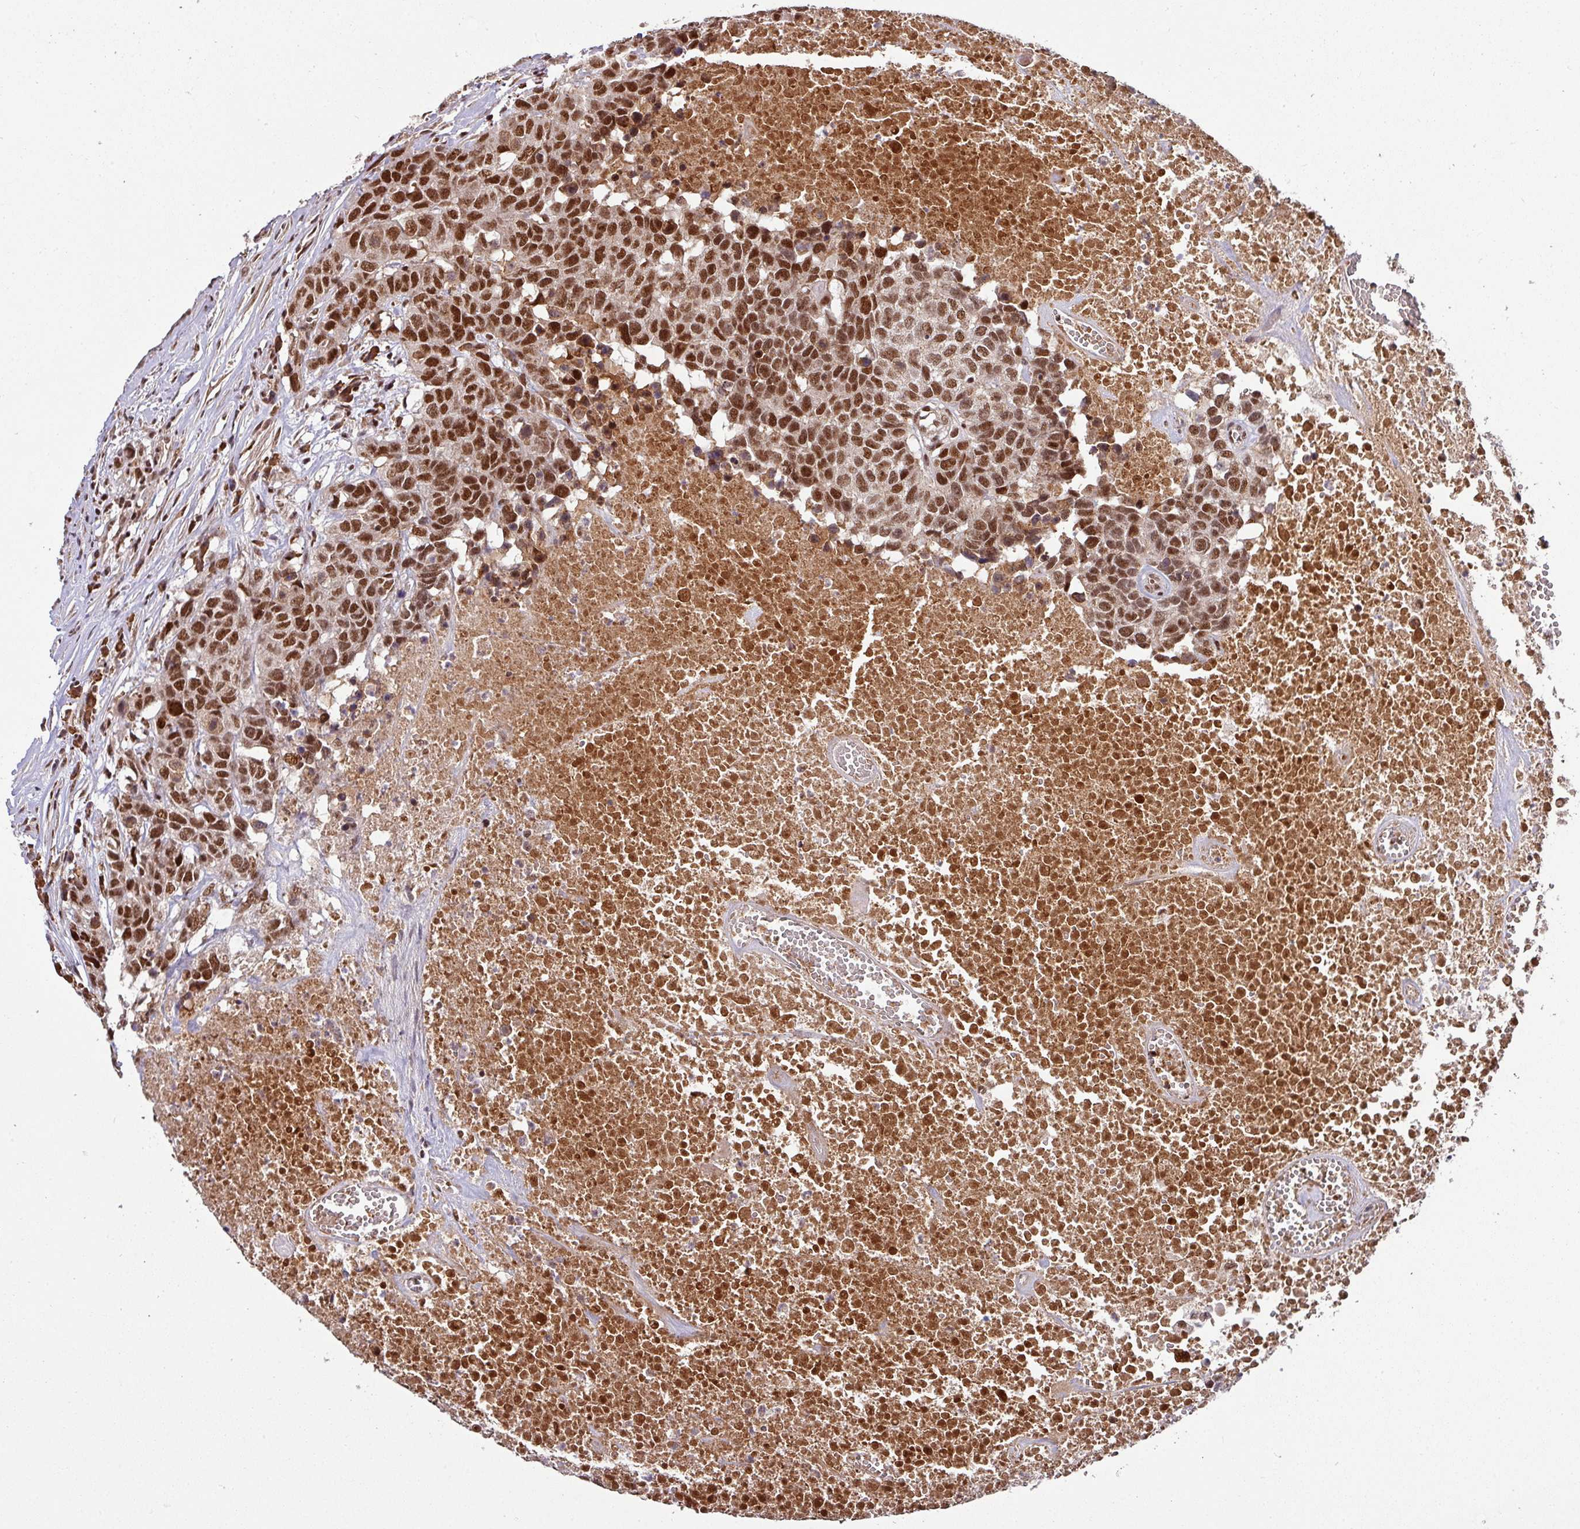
{"staining": {"intensity": "strong", "quantity": ">75%", "location": "nuclear"}, "tissue": "head and neck cancer", "cell_type": "Tumor cells", "image_type": "cancer", "snomed": [{"axis": "morphology", "description": "Squamous cell carcinoma, NOS"}, {"axis": "topography", "description": "Head-Neck"}], "caption": "Protein expression analysis of human head and neck squamous cell carcinoma reveals strong nuclear staining in about >75% of tumor cells.", "gene": "PHF23", "patient": {"sex": "male", "age": 66}}